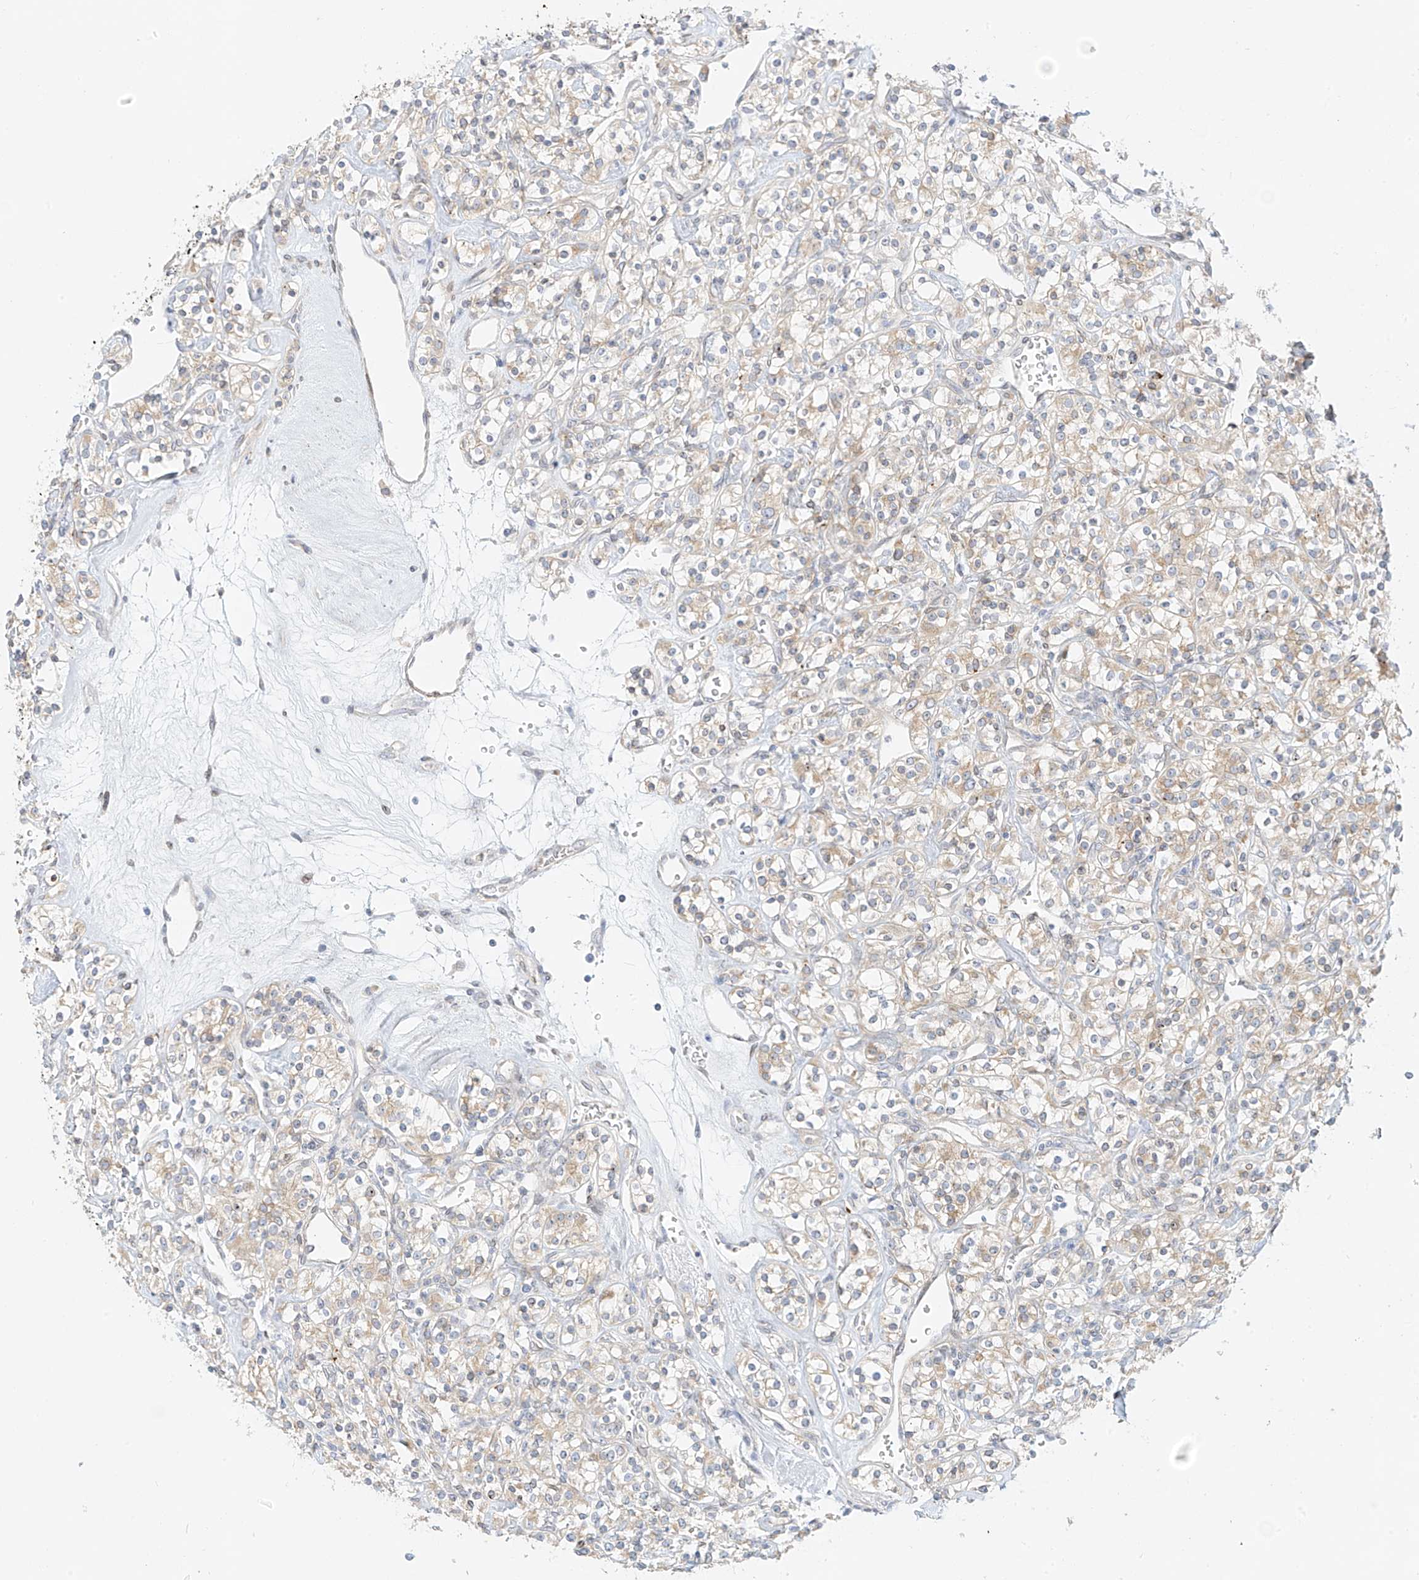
{"staining": {"intensity": "weak", "quantity": "25%-75%", "location": "cytoplasmic/membranous"}, "tissue": "renal cancer", "cell_type": "Tumor cells", "image_type": "cancer", "snomed": [{"axis": "morphology", "description": "Adenocarcinoma, NOS"}, {"axis": "topography", "description": "Kidney"}], "caption": "Tumor cells reveal weak cytoplasmic/membranous staining in about 25%-75% of cells in renal cancer (adenocarcinoma).", "gene": "PCYOX1", "patient": {"sex": "male", "age": 77}}